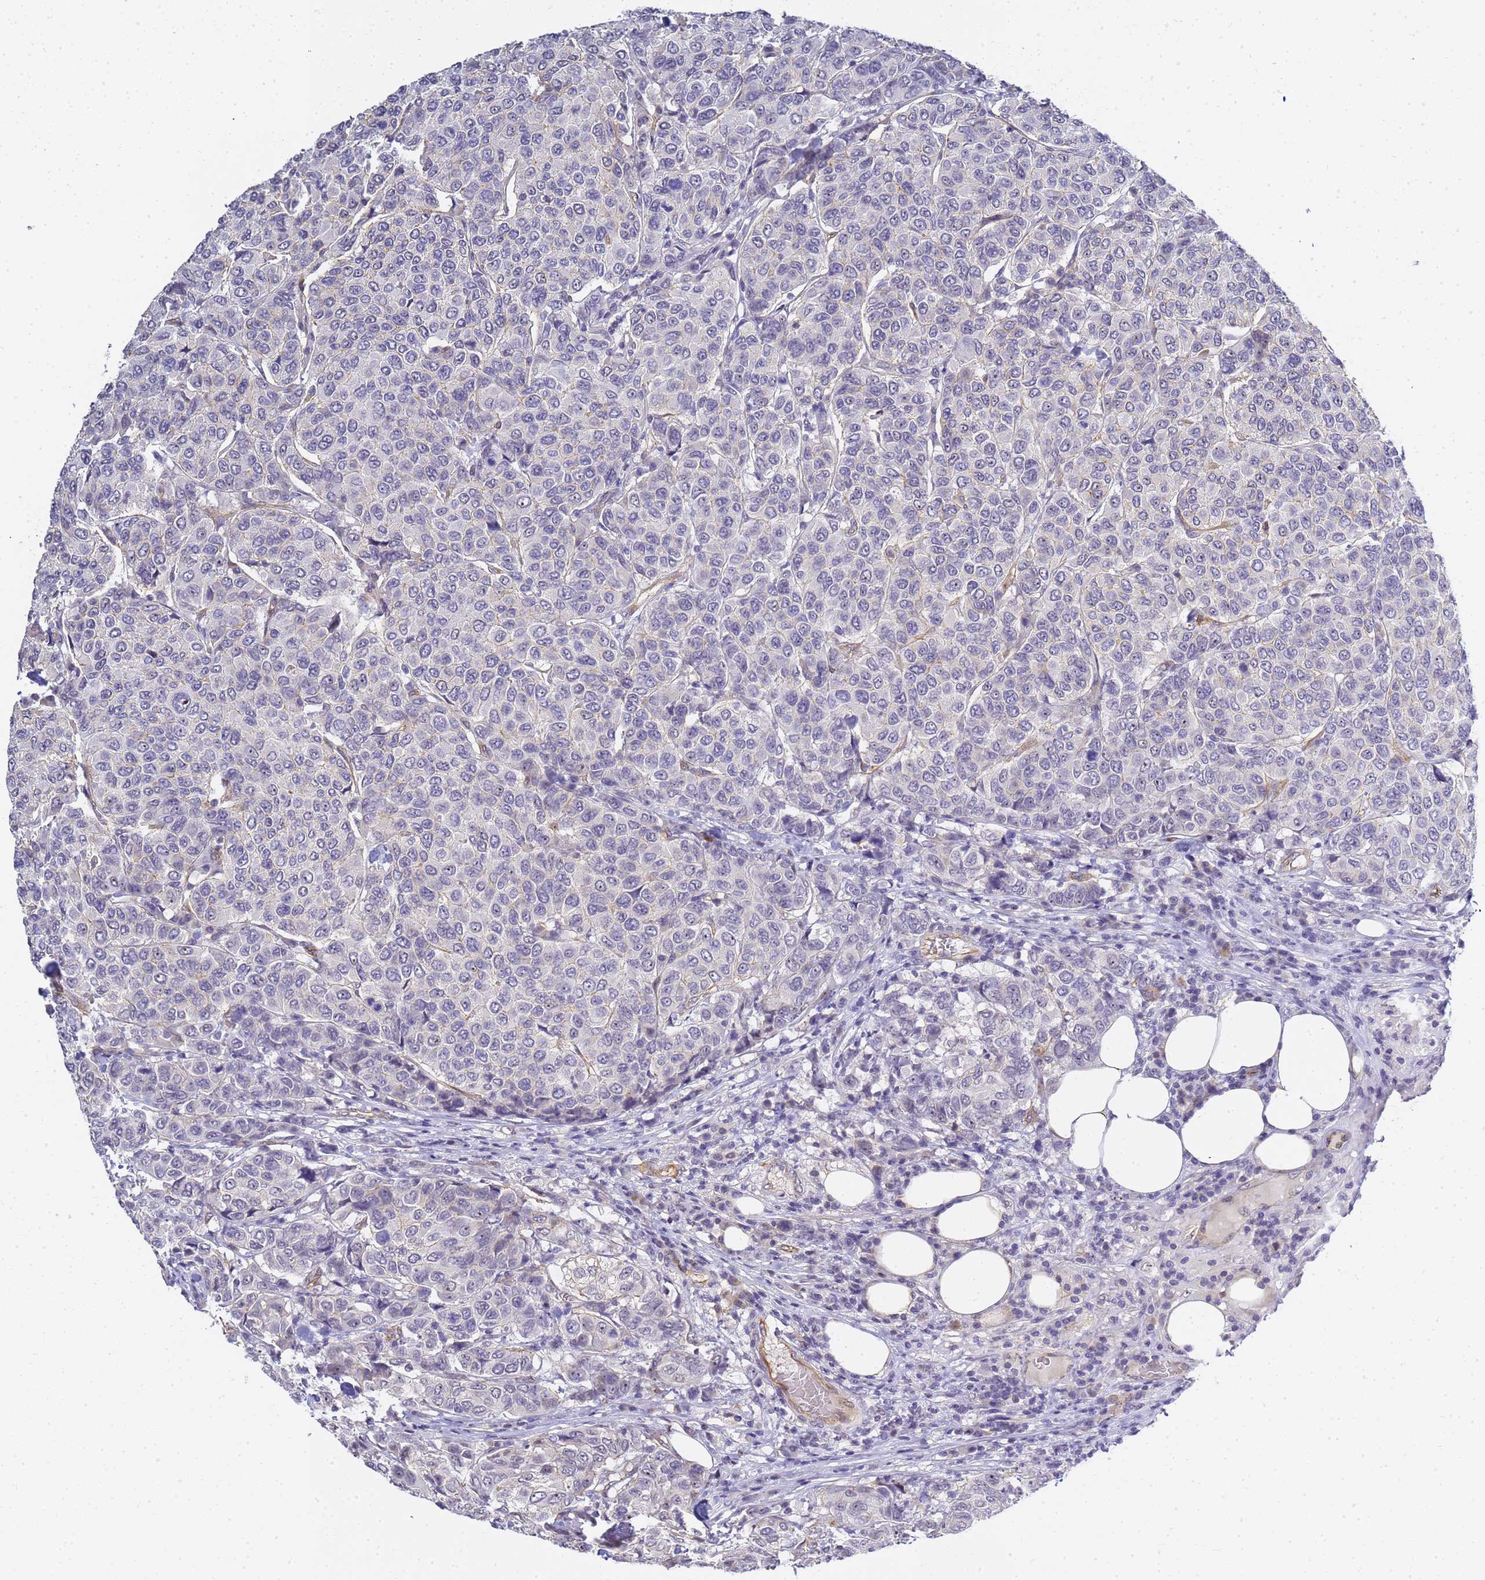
{"staining": {"intensity": "negative", "quantity": "none", "location": "none"}, "tissue": "breast cancer", "cell_type": "Tumor cells", "image_type": "cancer", "snomed": [{"axis": "morphology", "description": "Duct carcinoma"}, {"axis": "topography", "description": "Breast"}], "caption": "This is a photomicrograph of immunohistochemistry (IHC) staining of breast cancer (intraductal carcinoma), which shows no staining in tumor cells.", "gene": "GON4L", "patient": {"sex": "female", "age": 55}}